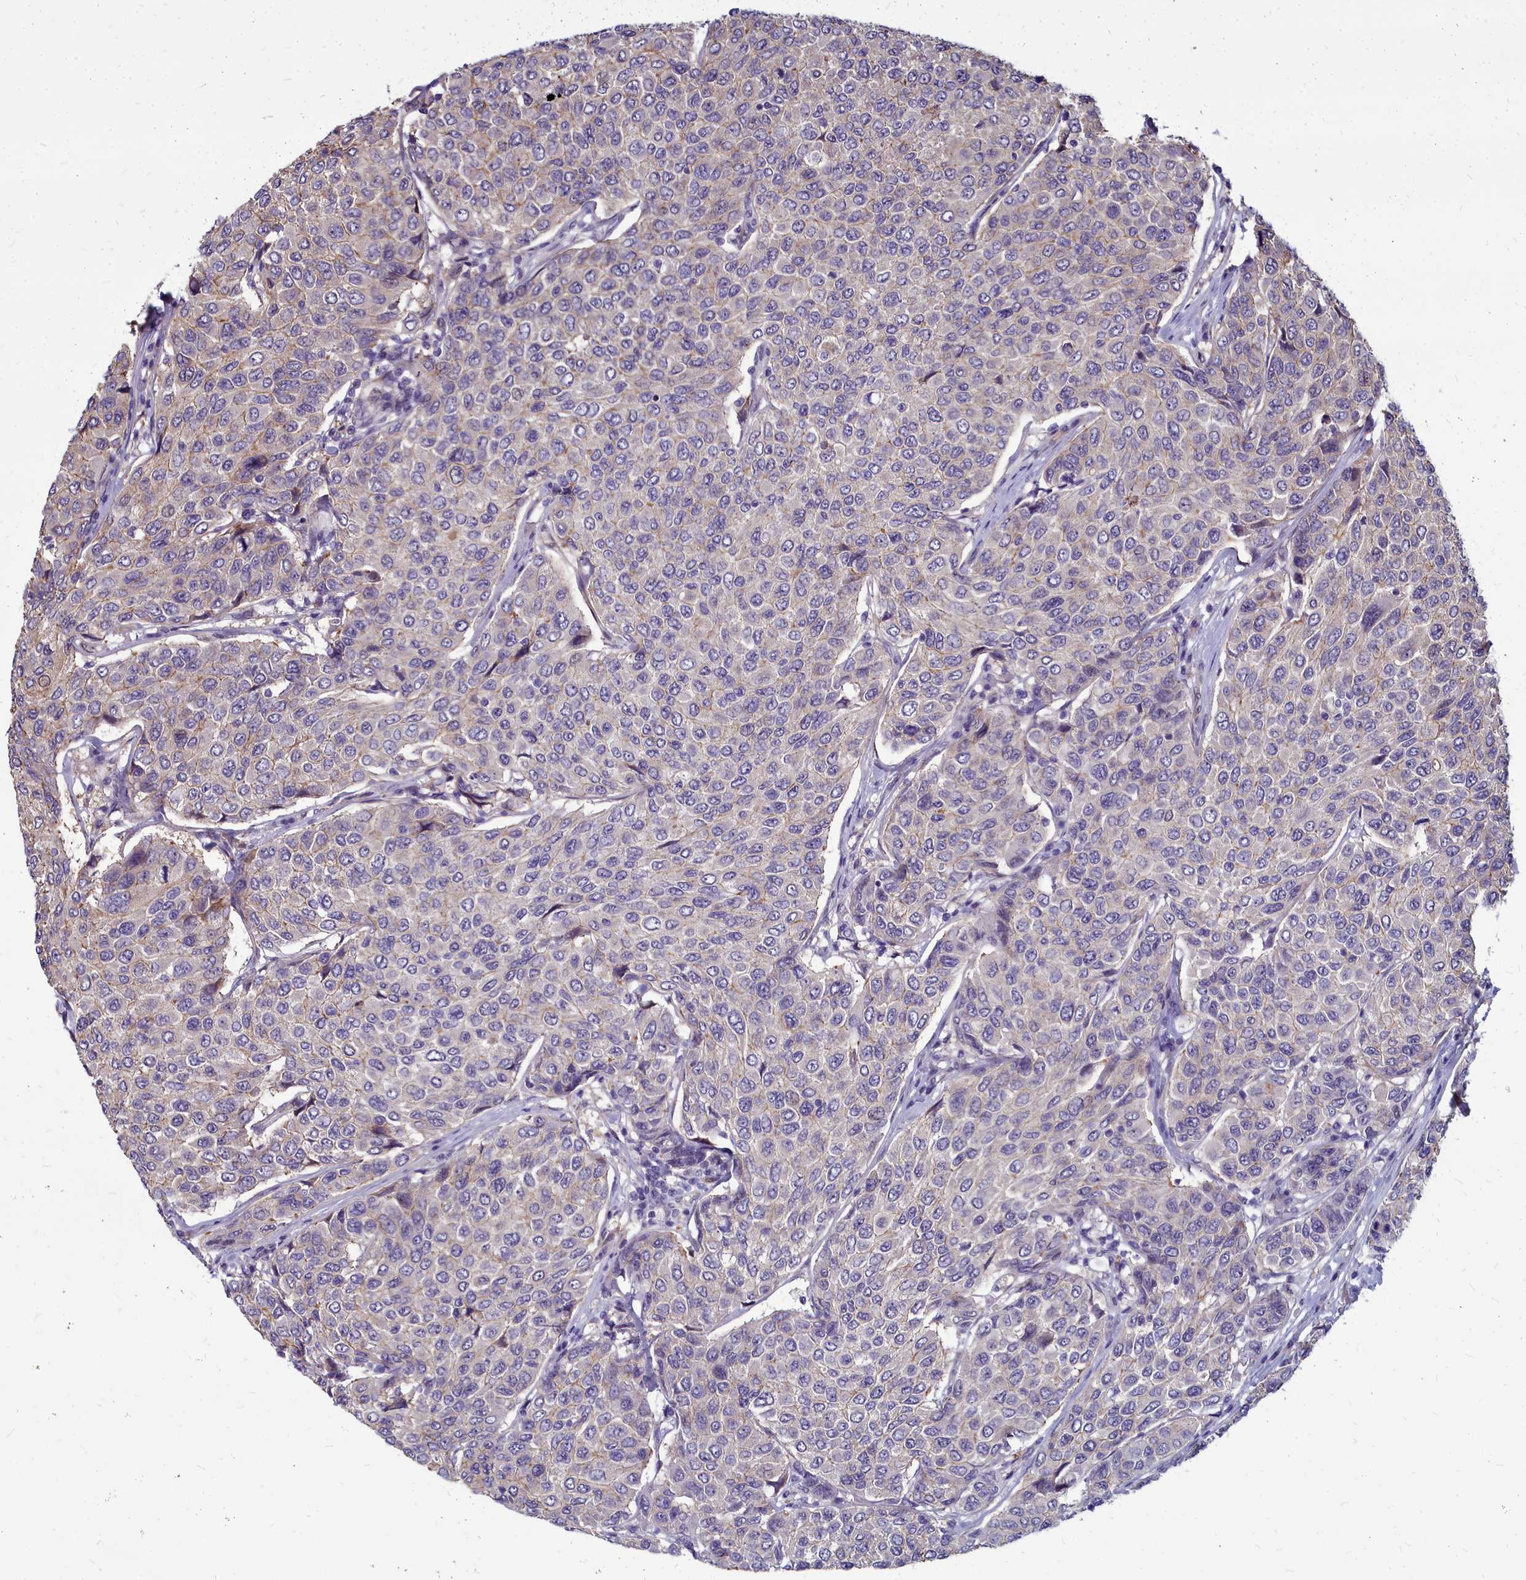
{"staining": {"intensity": "negative", "quantity": "none", "location": "none"}, "tissue": "breast cancer", "cell_type": "Tumor cells", "image_type": "cancer", "snomed": [{"axis": "morphology", "description": "Duct carcinoma"}, {"axis": "topography", "description": "Breast"}], "caption": "An image of breast infiltrating ductal carcinoma stained for a protein demonstrates no brown staining in tumor cells.", "gene": "TTC5", "patient": {"sex": "female", "age": 55}}